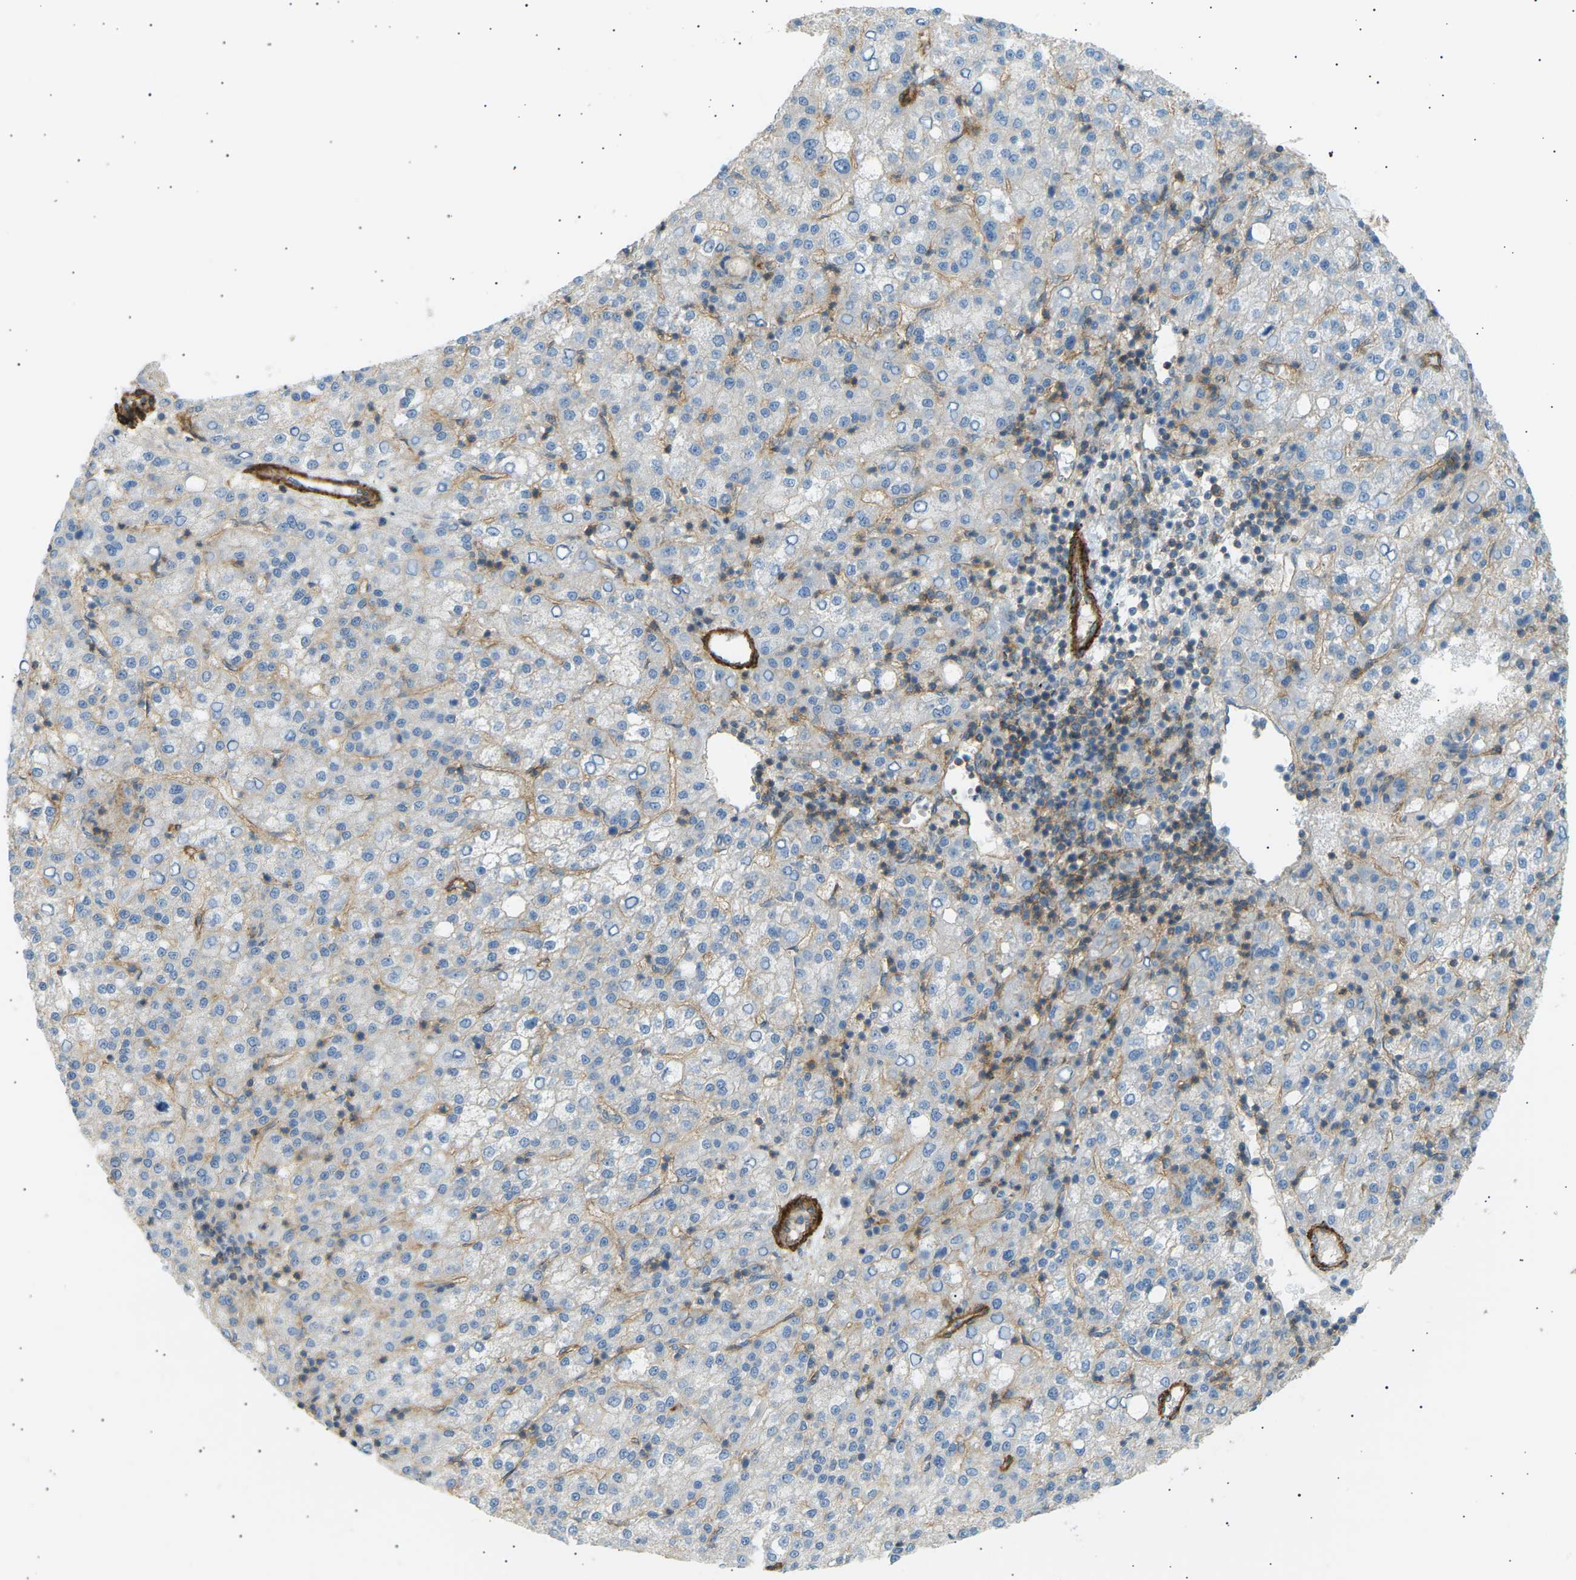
{"staining": {"intensity": "negative", "quantity": "none", "location": "none"}, "tissue": "liver cancer", "cell_type": "Tumor cells", "image_type": "cancer", "snomed": [{"axis": "morphology", "description": "Carcinoma, Hepatocellular, NOS"}, {"axis": "topography", "description": "Liver"}], "caption": "High magnification brightfield microscopy of liver hepatocellular carcinoma stained with DAB (brown) and counterstained with hematoxylin (blue): tumor cells show no significant expression.", "gene": "ATP2B4", "patient": {"sex": "female", "age": 58}}